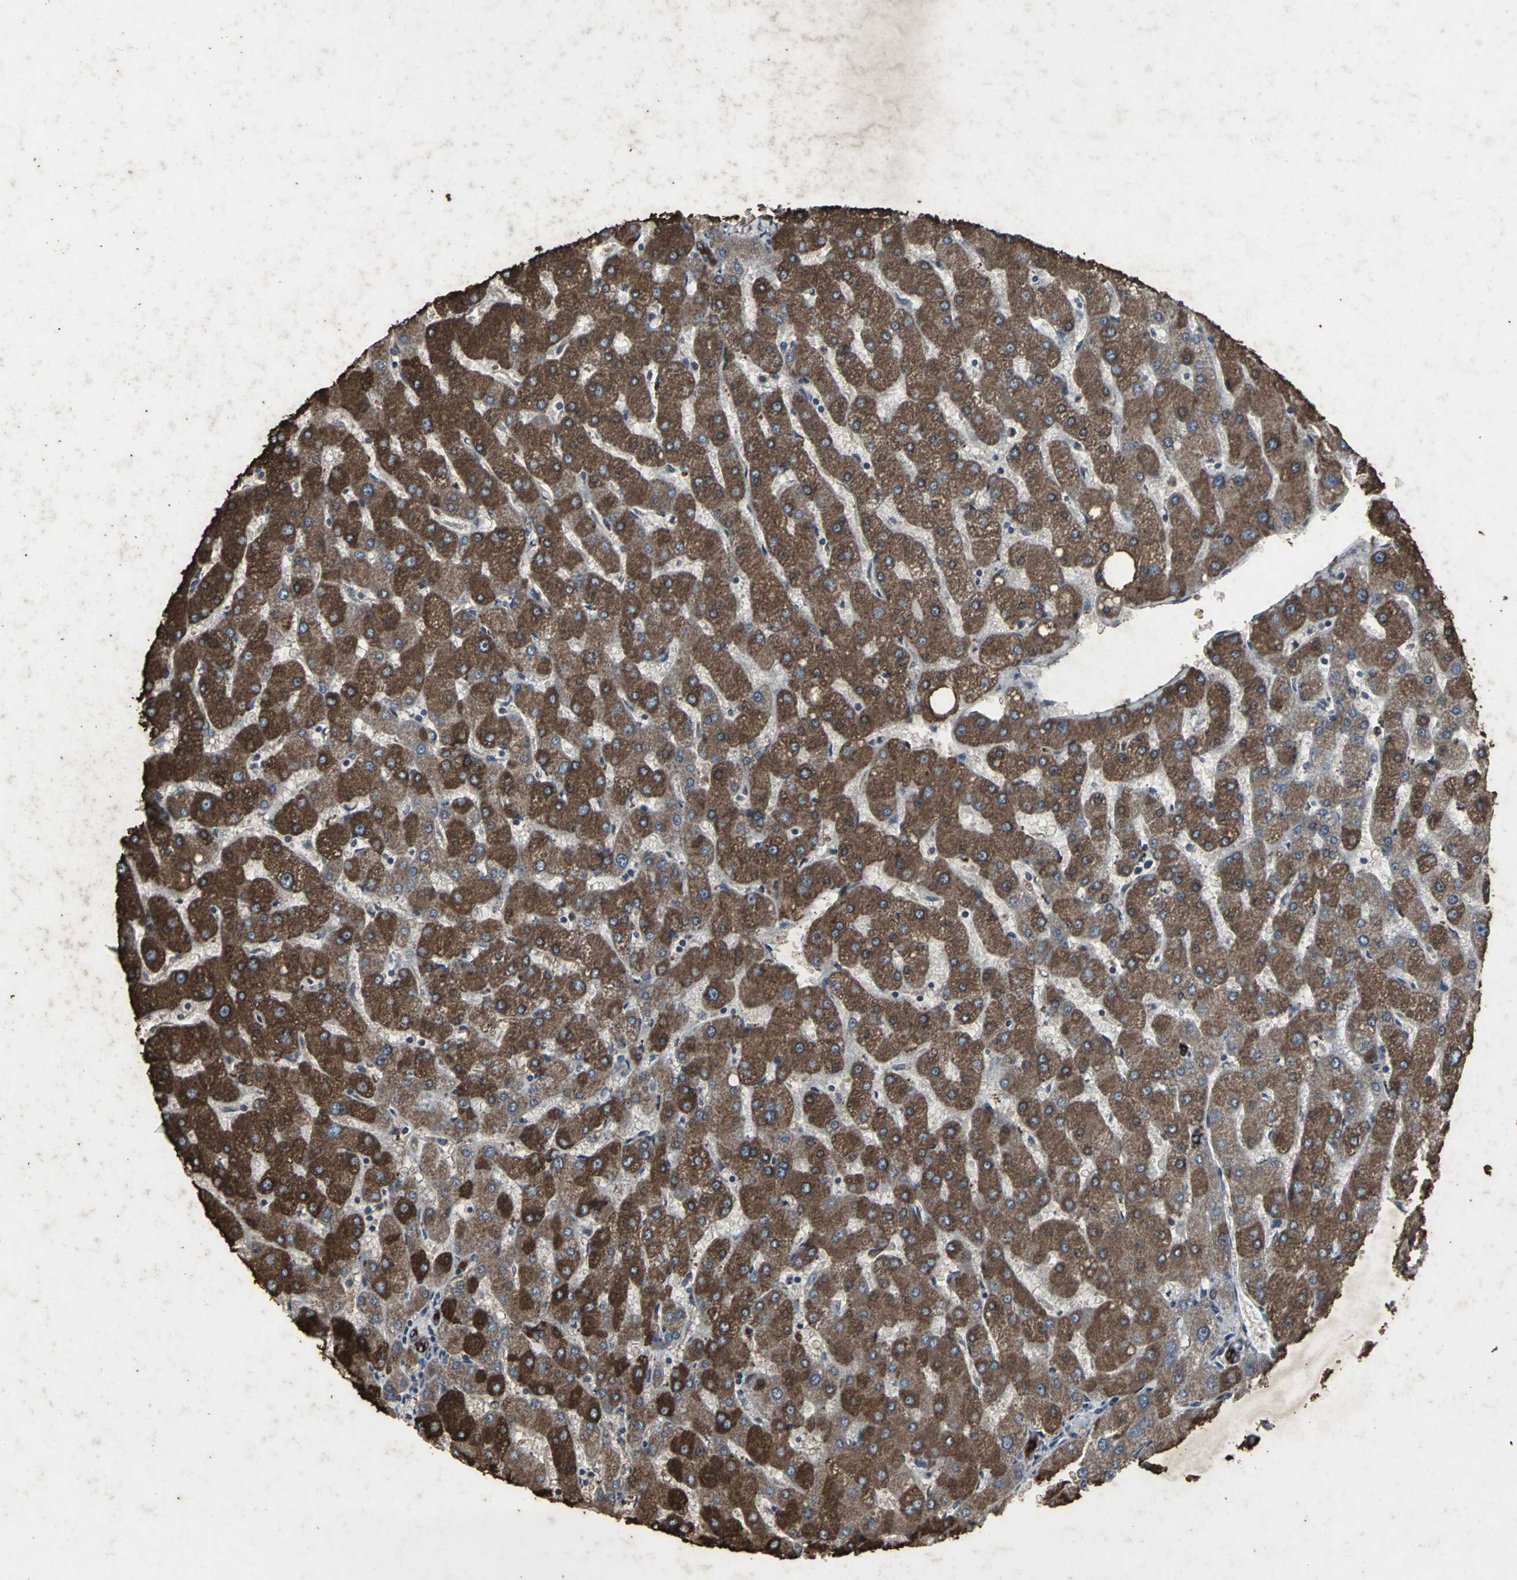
{"staining": {"intensity": "strong", "quantity": ">75%", "location": "cytoplasmic/membranous"}, "tissue": "liver", "cell_type": "Cholangiocytes", "image_type": "normal", "snomed": [{"axis": "morphology", "description": "Normal tissue, NOS"}, {"axis": "topography", "description": "Liver"}], "caption": "DAB (3,3'-diaminobenzidine) immunohistochemical staining of unremarkable human liver exhibits strong cytoplasmic/membranous protein expression in about >75% of cholangiocytes. (DAB = brown stain, brightfield microscopy at high magnification).", "gene": "CCR9", "patient": {"sex": "male", "age": 67}}